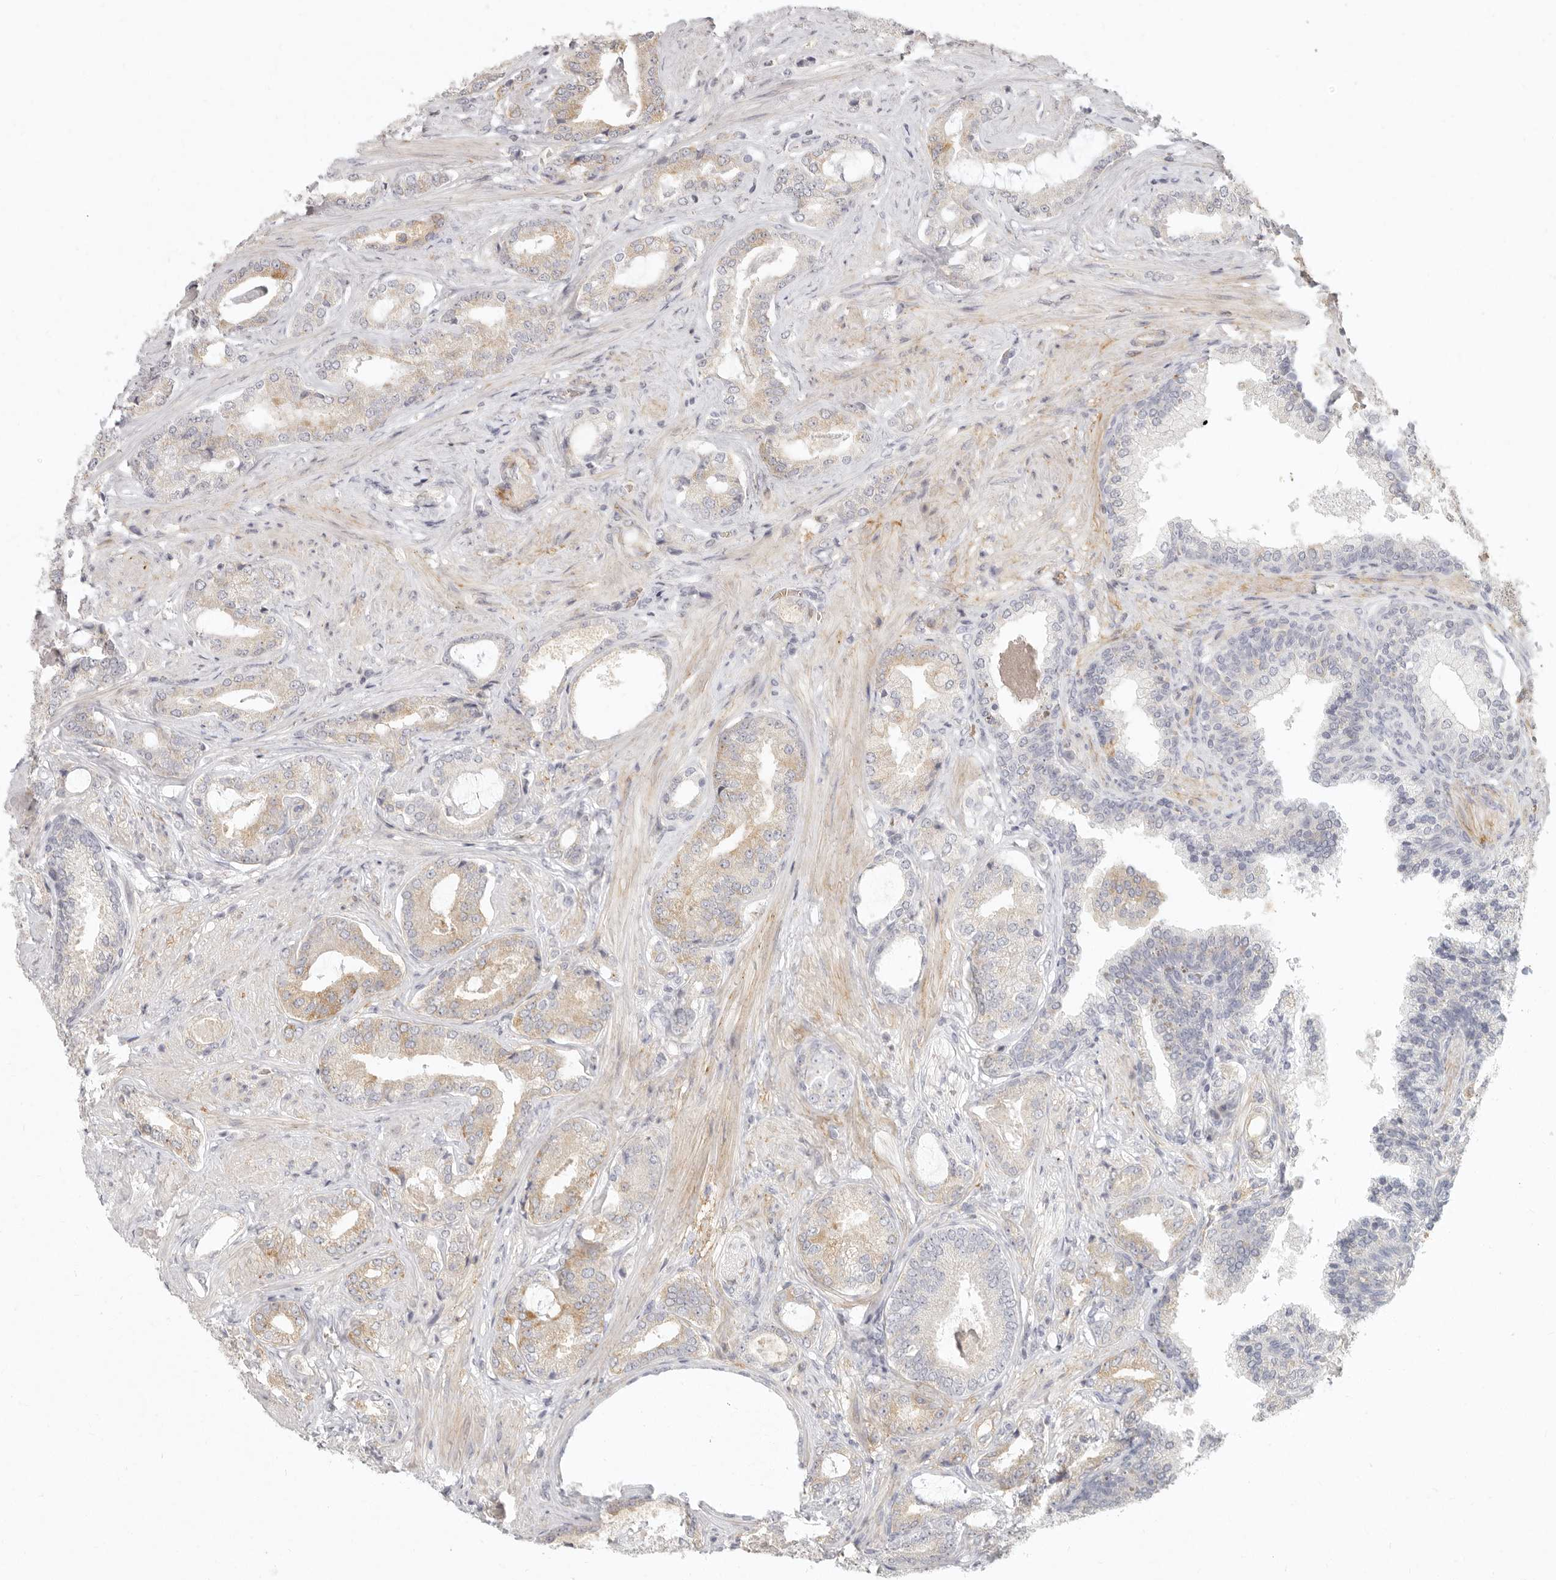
{"staining": {"intensity": "weak", "quantity": "<25%", "location": "cytoplasmic/membranous"}, "tissue": "prostate cancer", "cell_type": "Tumor cells", "image_type": "cancer", "snomed": [{"axis": "morphology", "description": "Adenocarcinoma, Low grade"}, {"axis": "topography", "description": "Prostate"}], "caption": "An IHC histopathology image of prostate adenocarcinoma (low-grade) is shown. There is no staining in tumor cells of prostate adenocarcinoma (low-grade). The staining is performed using DAB brown chromogen with nuclei counter-stained in using hematoxylin.", "gene": "NIBAN1", "patient": {"sex": "male", "age": 71}}